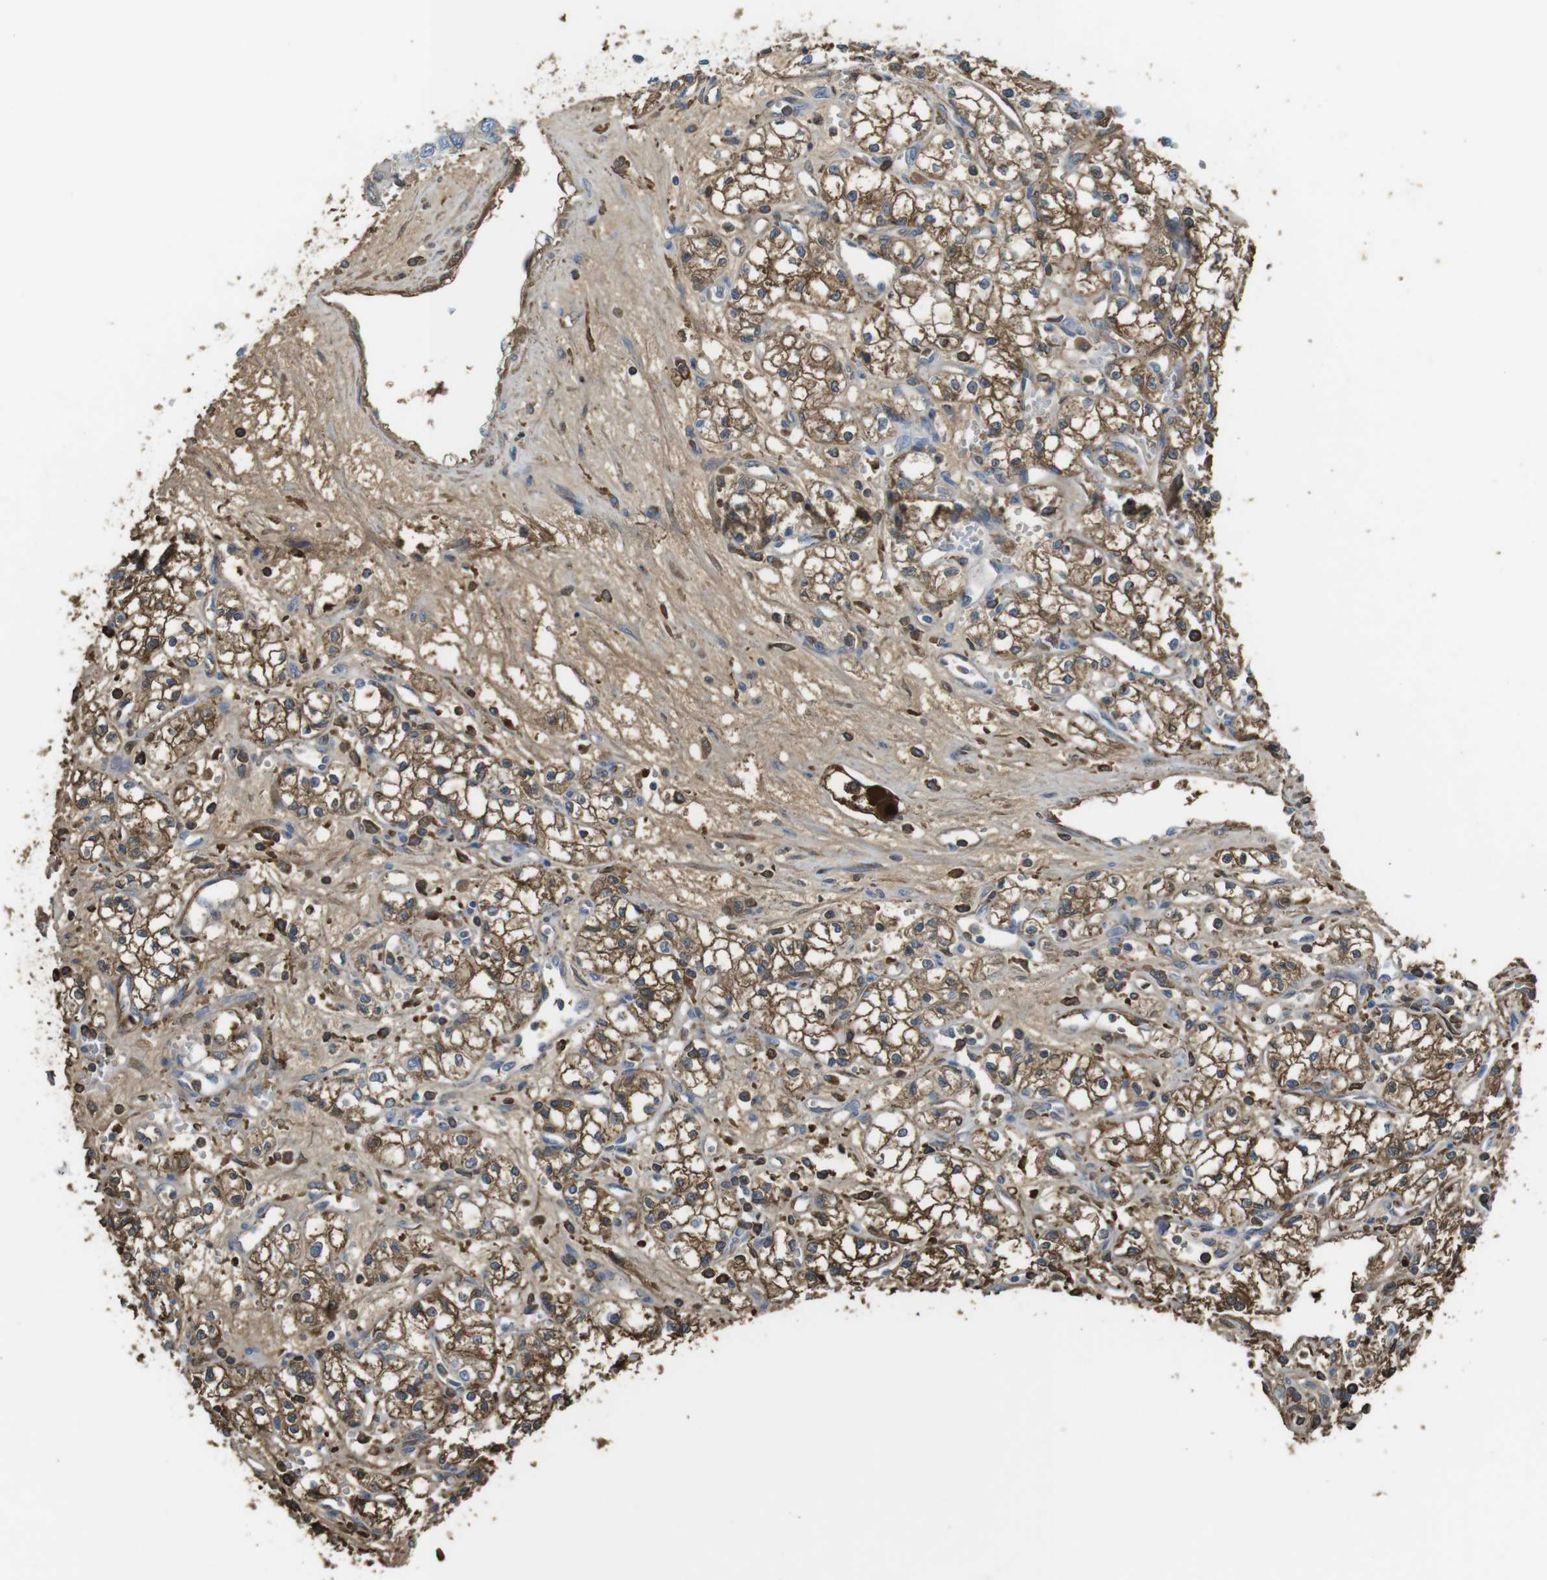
{"staining": {"intensity": "moderate", "quantity": ">75%", "location": "cytoplasmic/membranous"}, "tissue": "renal cancer", "cell_type": "Tumor cells", "image_type": "cancer", "snomed": [{"axis": "morphology", "description": "Normal tissue, NOS"}, {"axis": "morphology", "description": "Adenocarcinoma, NOS"}, {"axis": "topography", "description": "Kidney"}], "caption": "There is medium levels of moderate cytoplasmic/membranous expression in tumor cells of renal cancer (adenocarcinoma), as demonstrated by immunohistochemical staining (brown color).", "gene": "LTBP4", "patient": {"sex": "male", "age": 59}}